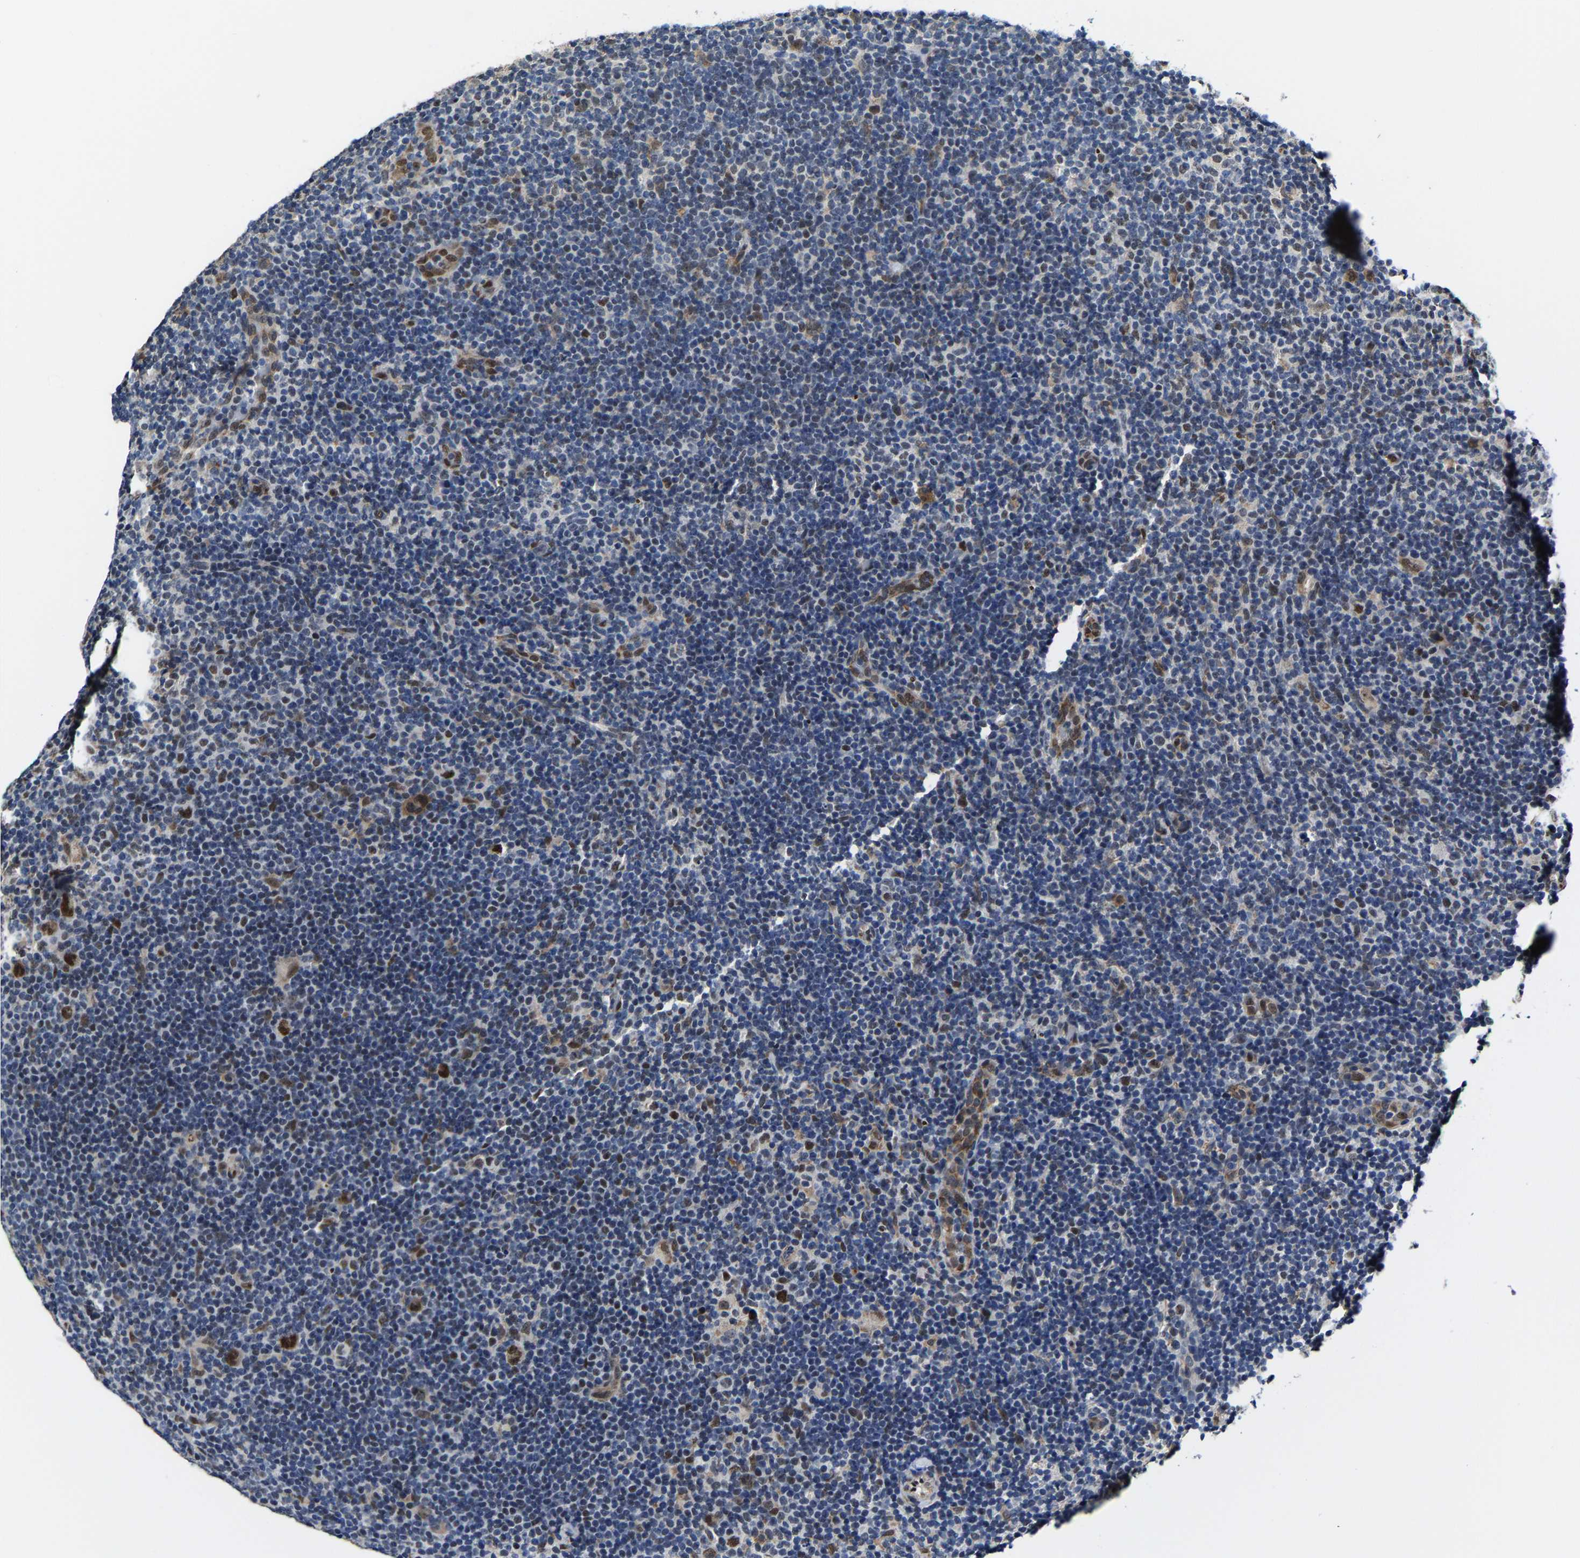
{"staining": {"intensity": "strong", "quantity": ">75%", "location": "cytoplasmic/membranous,nuclear"}, "tissue": "lymphoma", "cell_type": "Tumor cells", "image_type": "cancer", "snomed": [{"axis": "morphology", "description": "Hodgkin's disease, NOS"}, {"axis": "topography", "description": "Lymph node"}], "caption": "Immunohistochemical staining of lymphoma exhibits strong cytoplasmic/membranous and nuclear protein expression in about >75% of tumor cells. The staining was performed using DAB (3,3'-diaminobenzidine), with brown indicating positive protein expression. Nuclei are stained blue with hematoxylin.", "gene": "METTL1", "patient": {"sex": "female", "age": 57}}